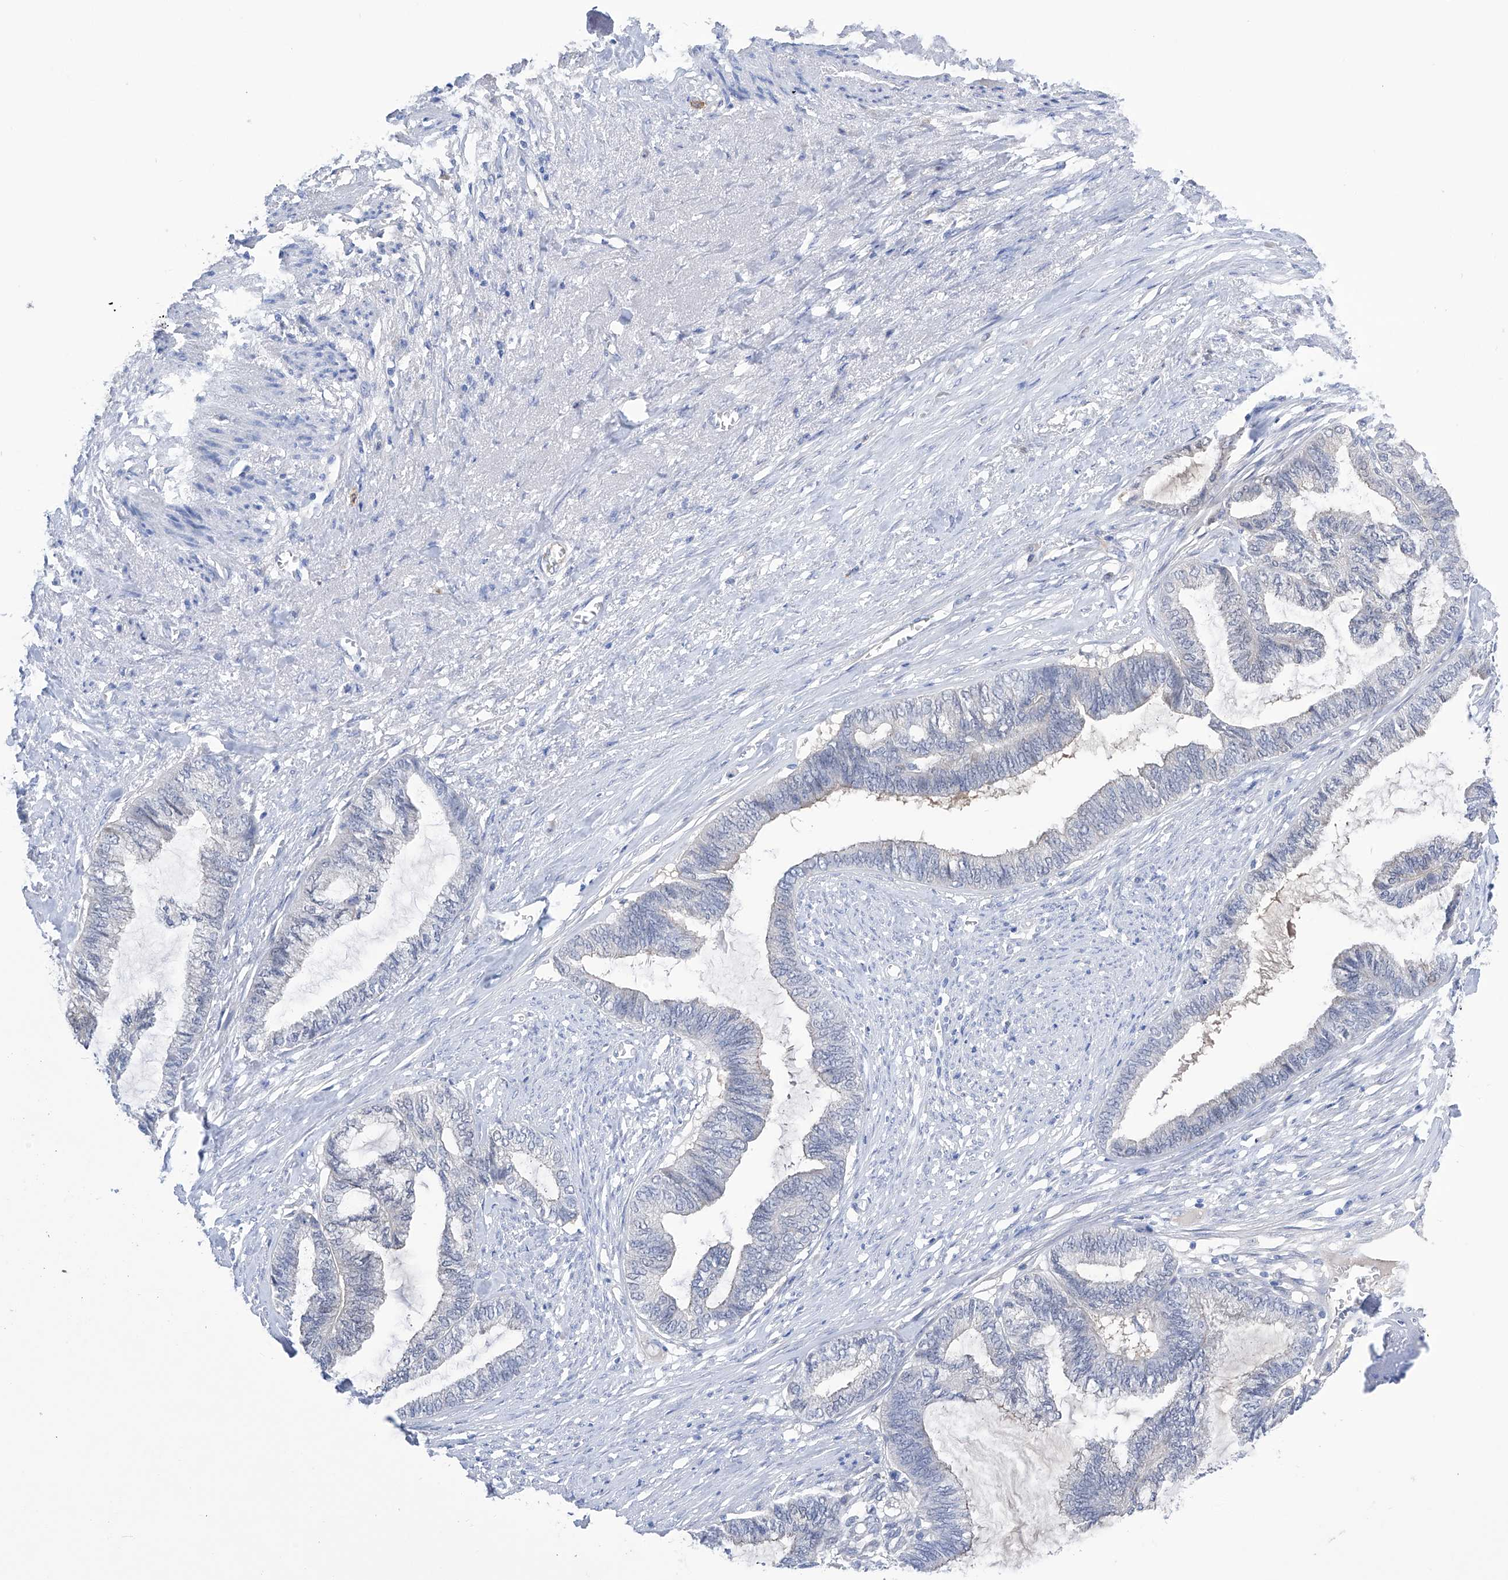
{"staining": {"intensity": "negative", "quantity": "none", "location": "none"}, "tissue": "endometrial cancer", "cell_type": "Tumor cells", "image_type": "cancer", "snomed": [{"axis": "morphology", "description": "Adenocarcinoma, NOS"}, {"axis": "topography", "description": "Endometrium"}], "caption": "This is an immunohistochemistry (IHC) histopathology image of endometrial cancer (adenocarcinoma). There is no staining in tumor cells.", "gene": "PGM3", "patient": {"sex": "female", "age": 86}}